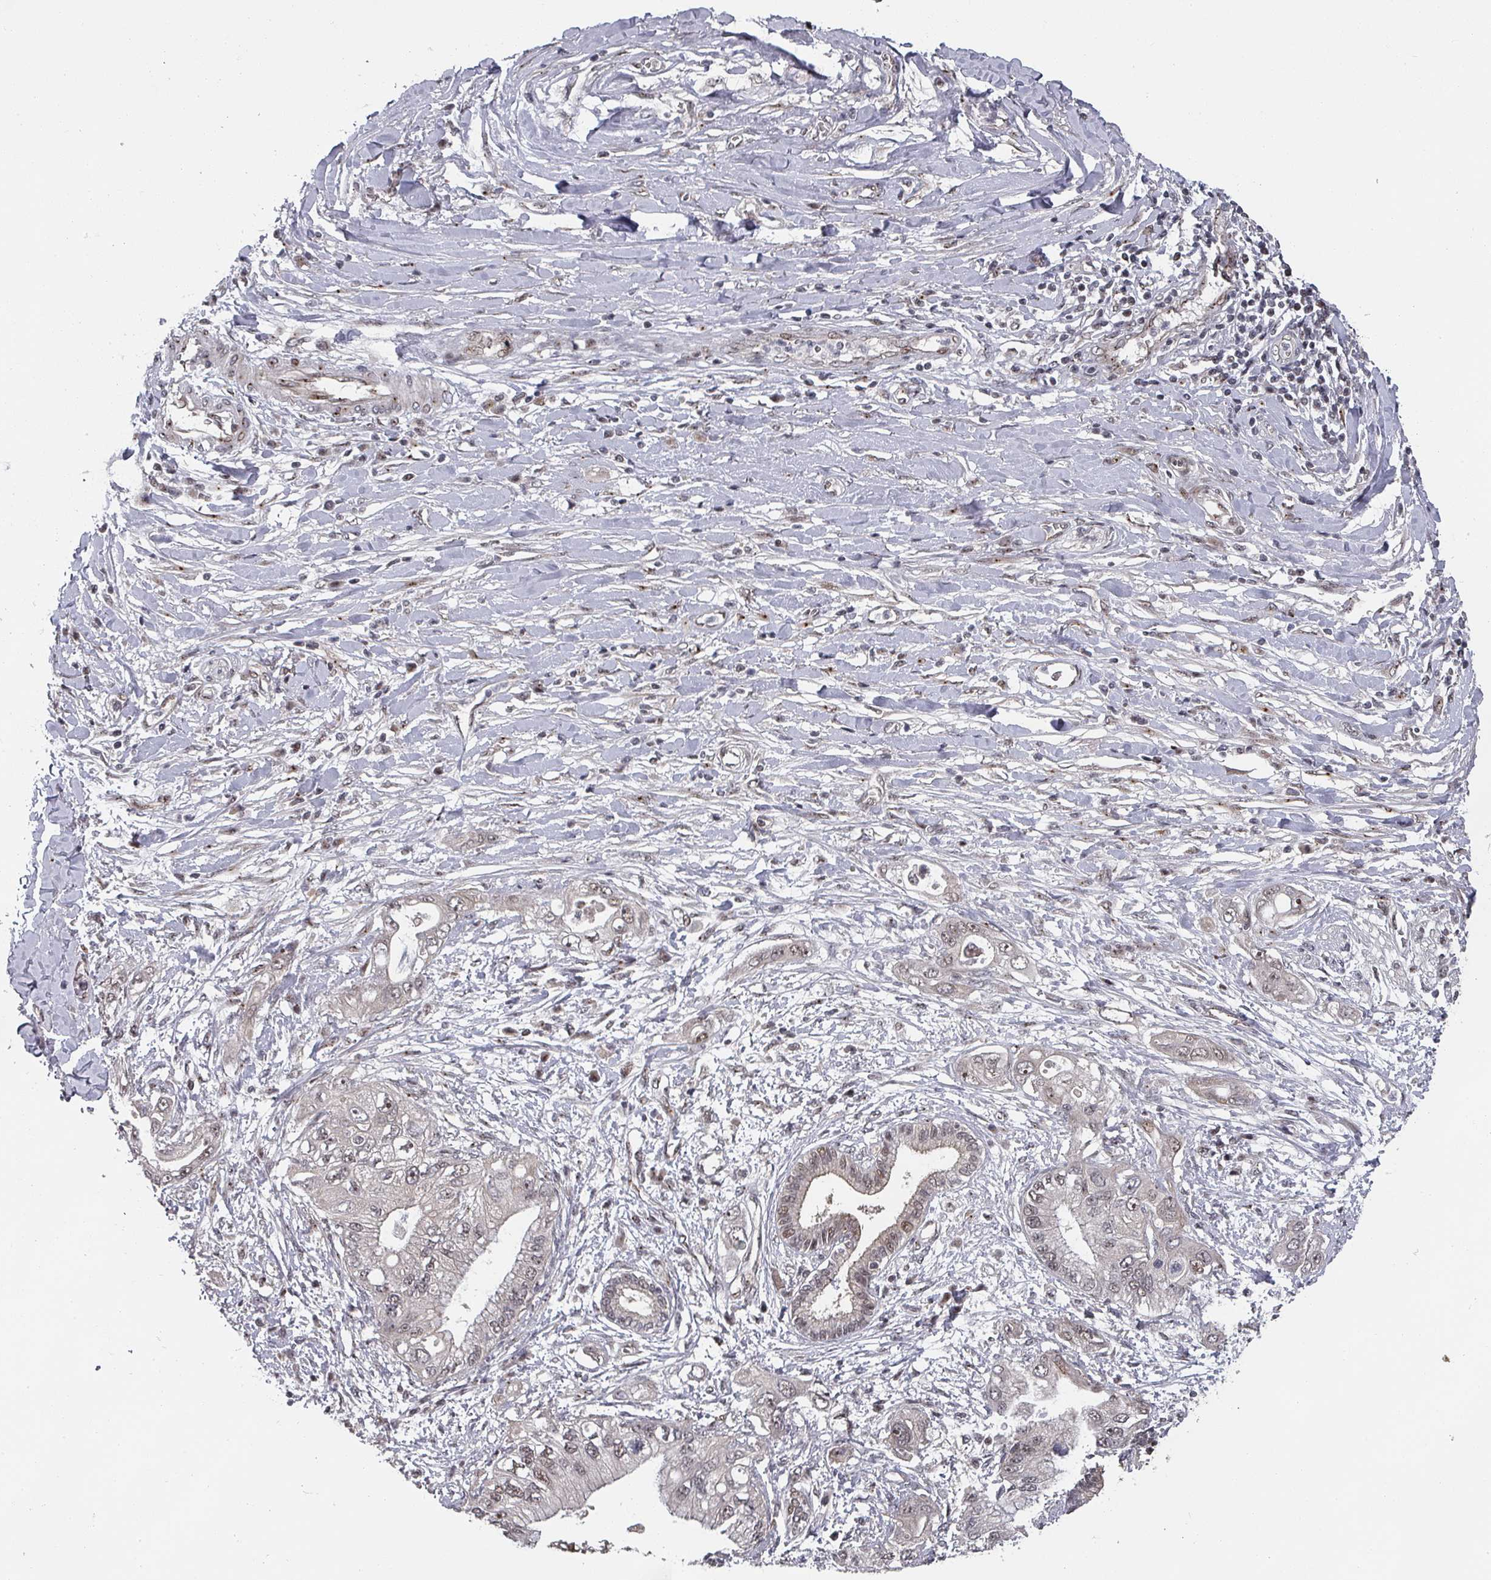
{"staining": {"intensity": "weak", "quantity": "25%-75%", "location": "nuclear"}, "tissue": "pancreatic cancer", "cell_type": "Tumor cells", "image_type": "cancer", "snomed": [{"axis": "morphology", "description": "Inflammation, NOS"}, {"axis": "morphology", "description": "Adenocarcinoma, NOS"}, {"axis": "topography", "description": "Pancreas"}], "caption": "Immunohistochemical staining of human pancreatic cancer exhibits low levels of weak nuclear protein positivity in approximately 25%-75% of tumor cells. (Brightfield microscopy of DAB IHC at high magnification).", "gene": "KIF1C", "patient": {"sex": "female", "age": 56}}